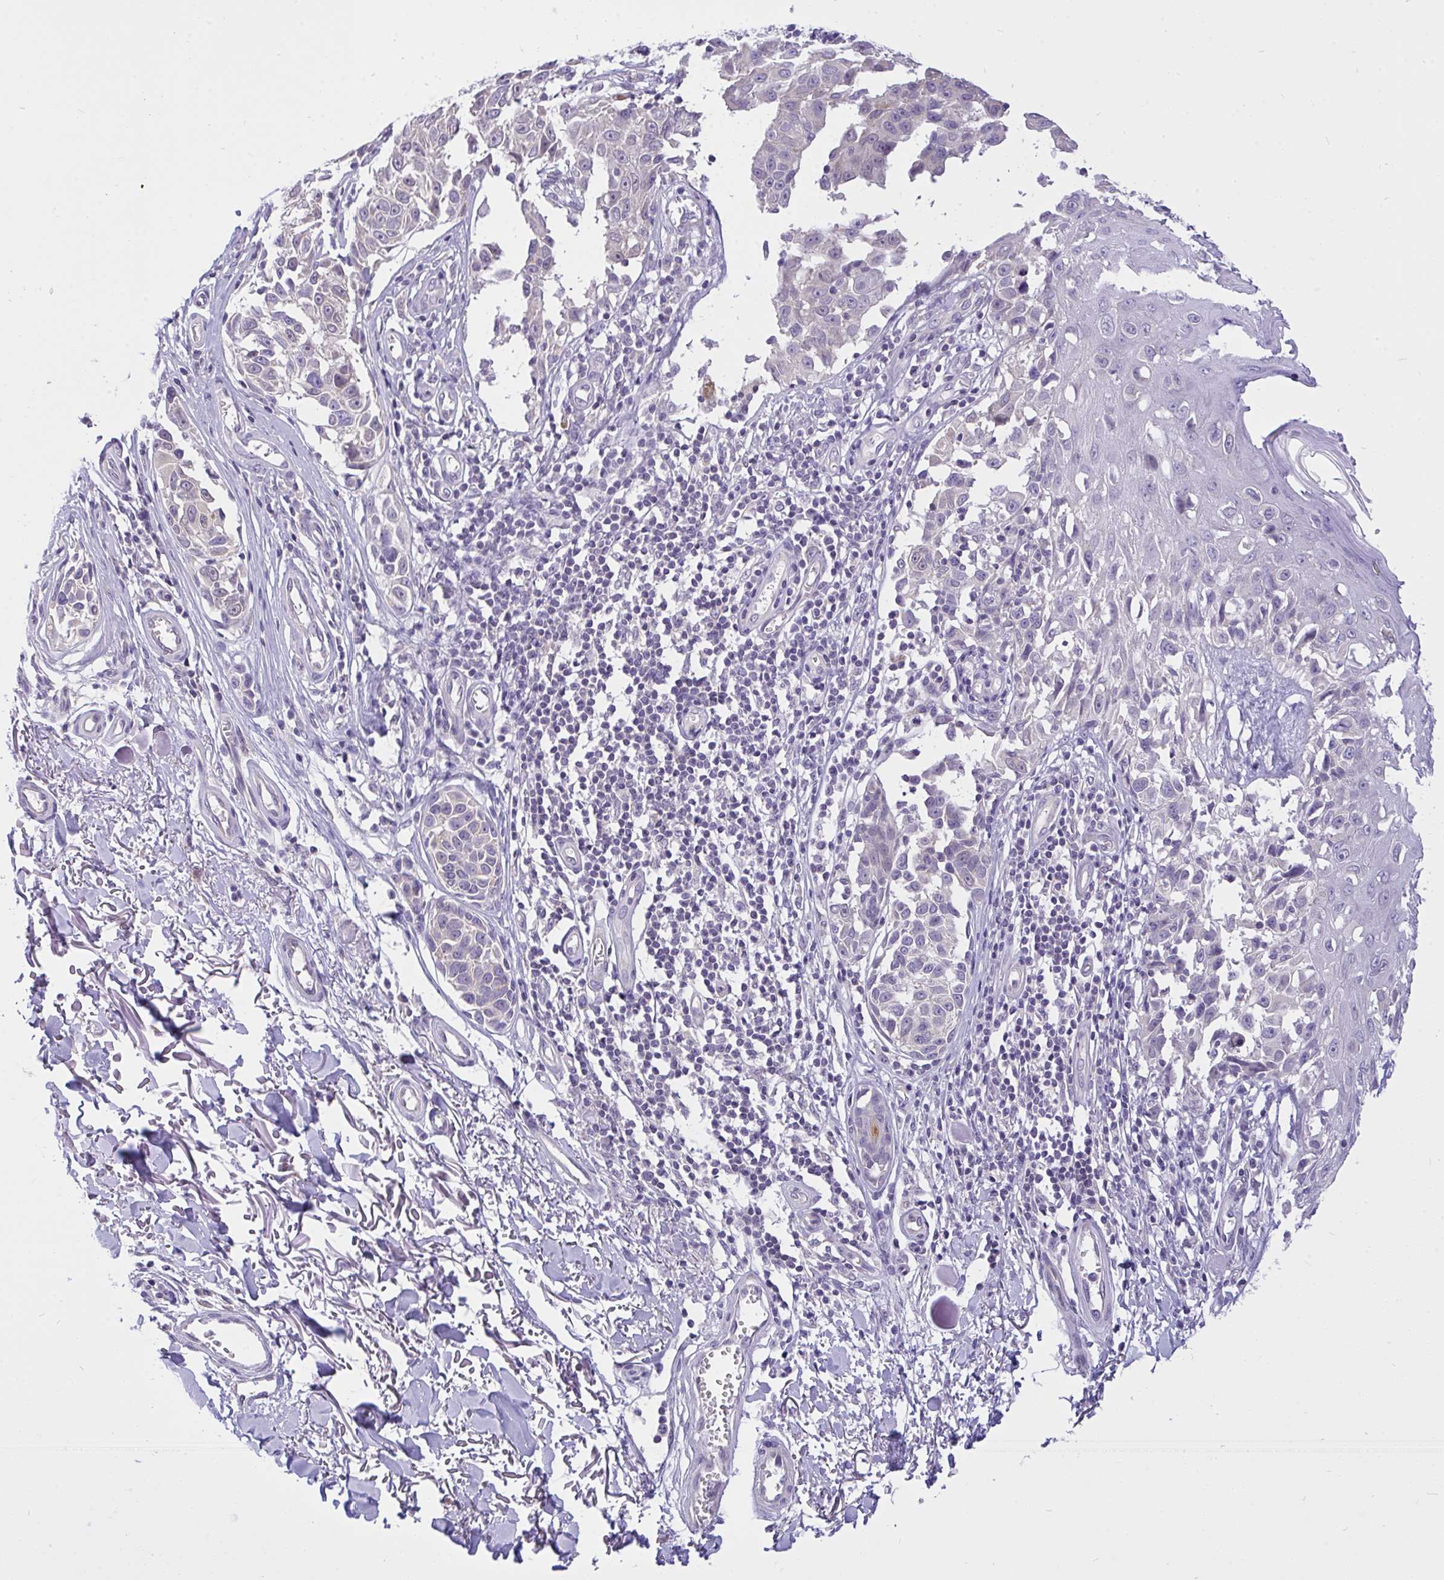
{"staining": {"intensity": "negative", "quantity": "none", "location": "none"}, "tissue": "melanoma", "cell_type": "Tumor cells", "image_type": "cancer", "snomed": [{"axis": "morphology", "description": "Malignant melanoma, NOS"}, {"axis": "topography", "description": "Skin"}], "caption": "Tumor cells show no significant protein staining in malignant melanoma. (Brightfield microscopy of DAB immunohistochemistry at high magnification).", "gene": "C19orf54", "patient": {"sex": "male", "age": 73}}